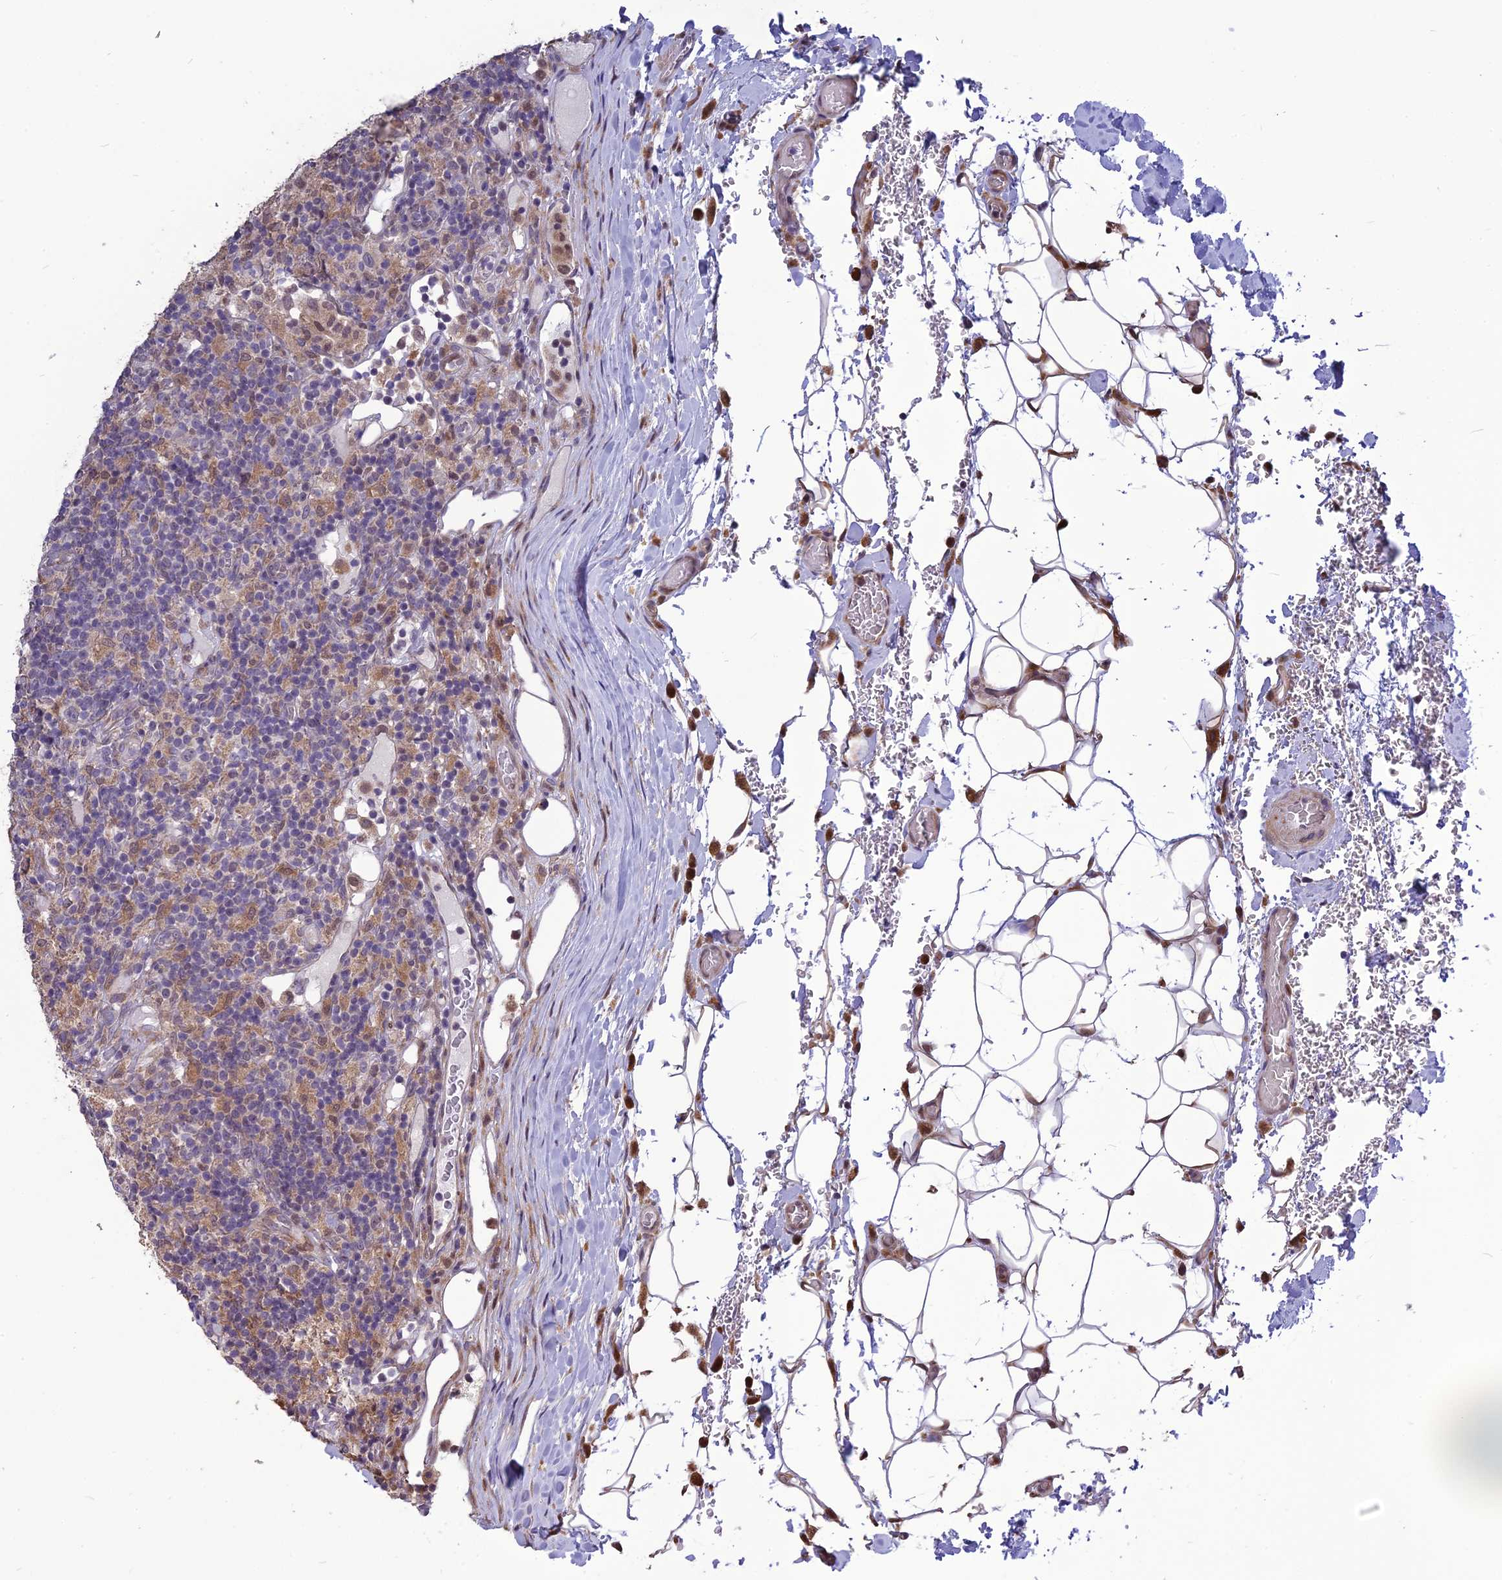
{"staining": {"intensity": "negative", "quantity": "none", "location": "none"}, "tissue": "lymphoma", "cell_type": "Tumor cells", "image_type": "cancer", "snomed": [{"axis": "morphology", "description": "Hodgkin's disease, NOS"}, {"axis": "topography", "description": "Lymph node"}], "caption": "High power microscopy photomicrograph of an immunohistochemistry (IHC) histopathology image of lymphoma, revealing no significant expression in tumor cells.", "gene": "SPG21", "patient": {"sex": "male", "age": 70}}